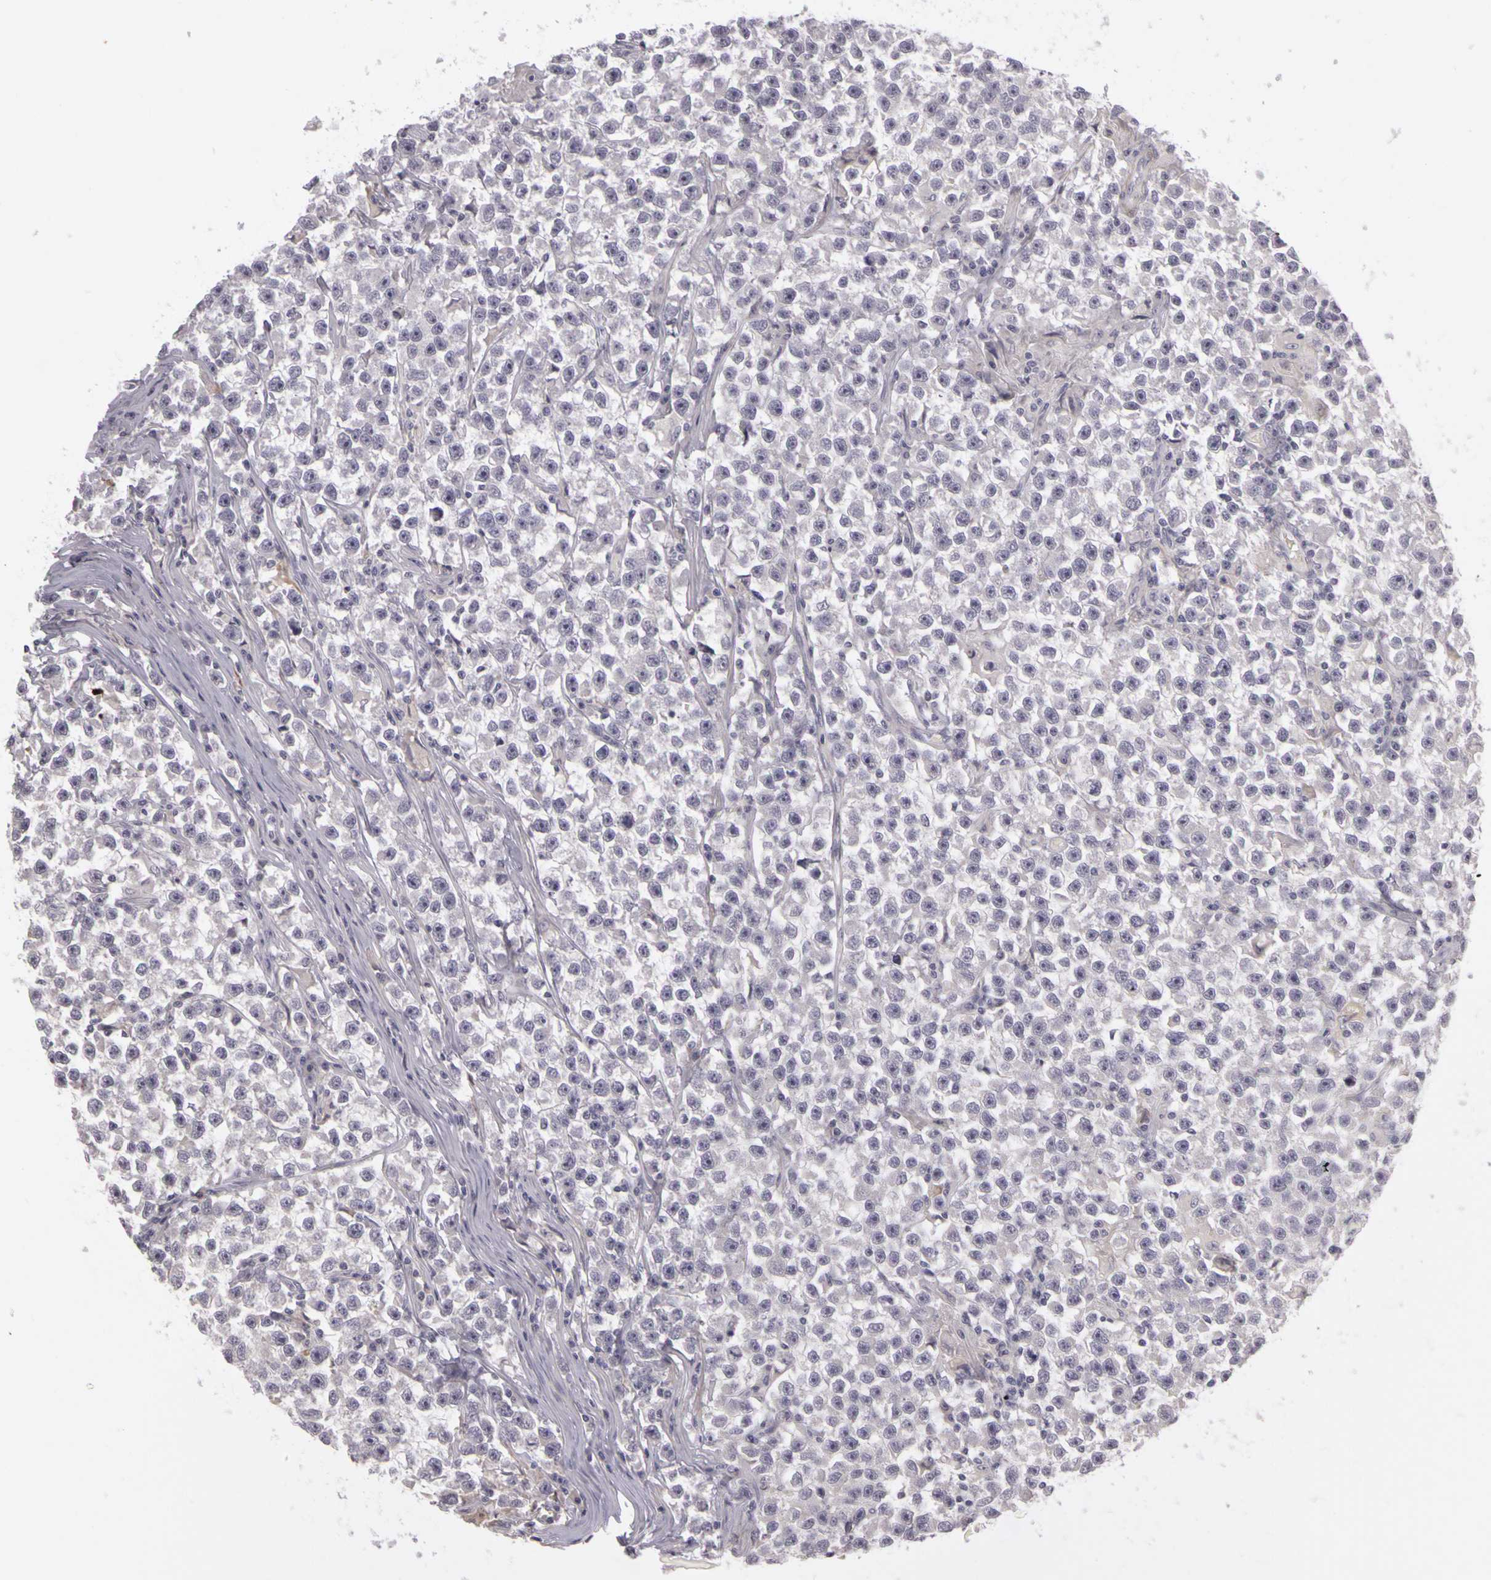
{"staining": {"intensity": "negative", "quantity": "none", "location": "none"}, "tissue": "testis cancer", "cell_type": "Tumor cells", "image_type": "cancer", "snomed": [{"axis": "morphology", "description": "Seminoma, NOS"}, {"axis": "topography", "description": "Testis"}], "caption": "This image is of seminoma (testis) stained with immunohistochemistry to label a protein in brown with the nuclei are counter-stained blue. There is no expression in tumor cells.", "gene": "CNTN2", "patient": {"sex": "male", "age": 33}}